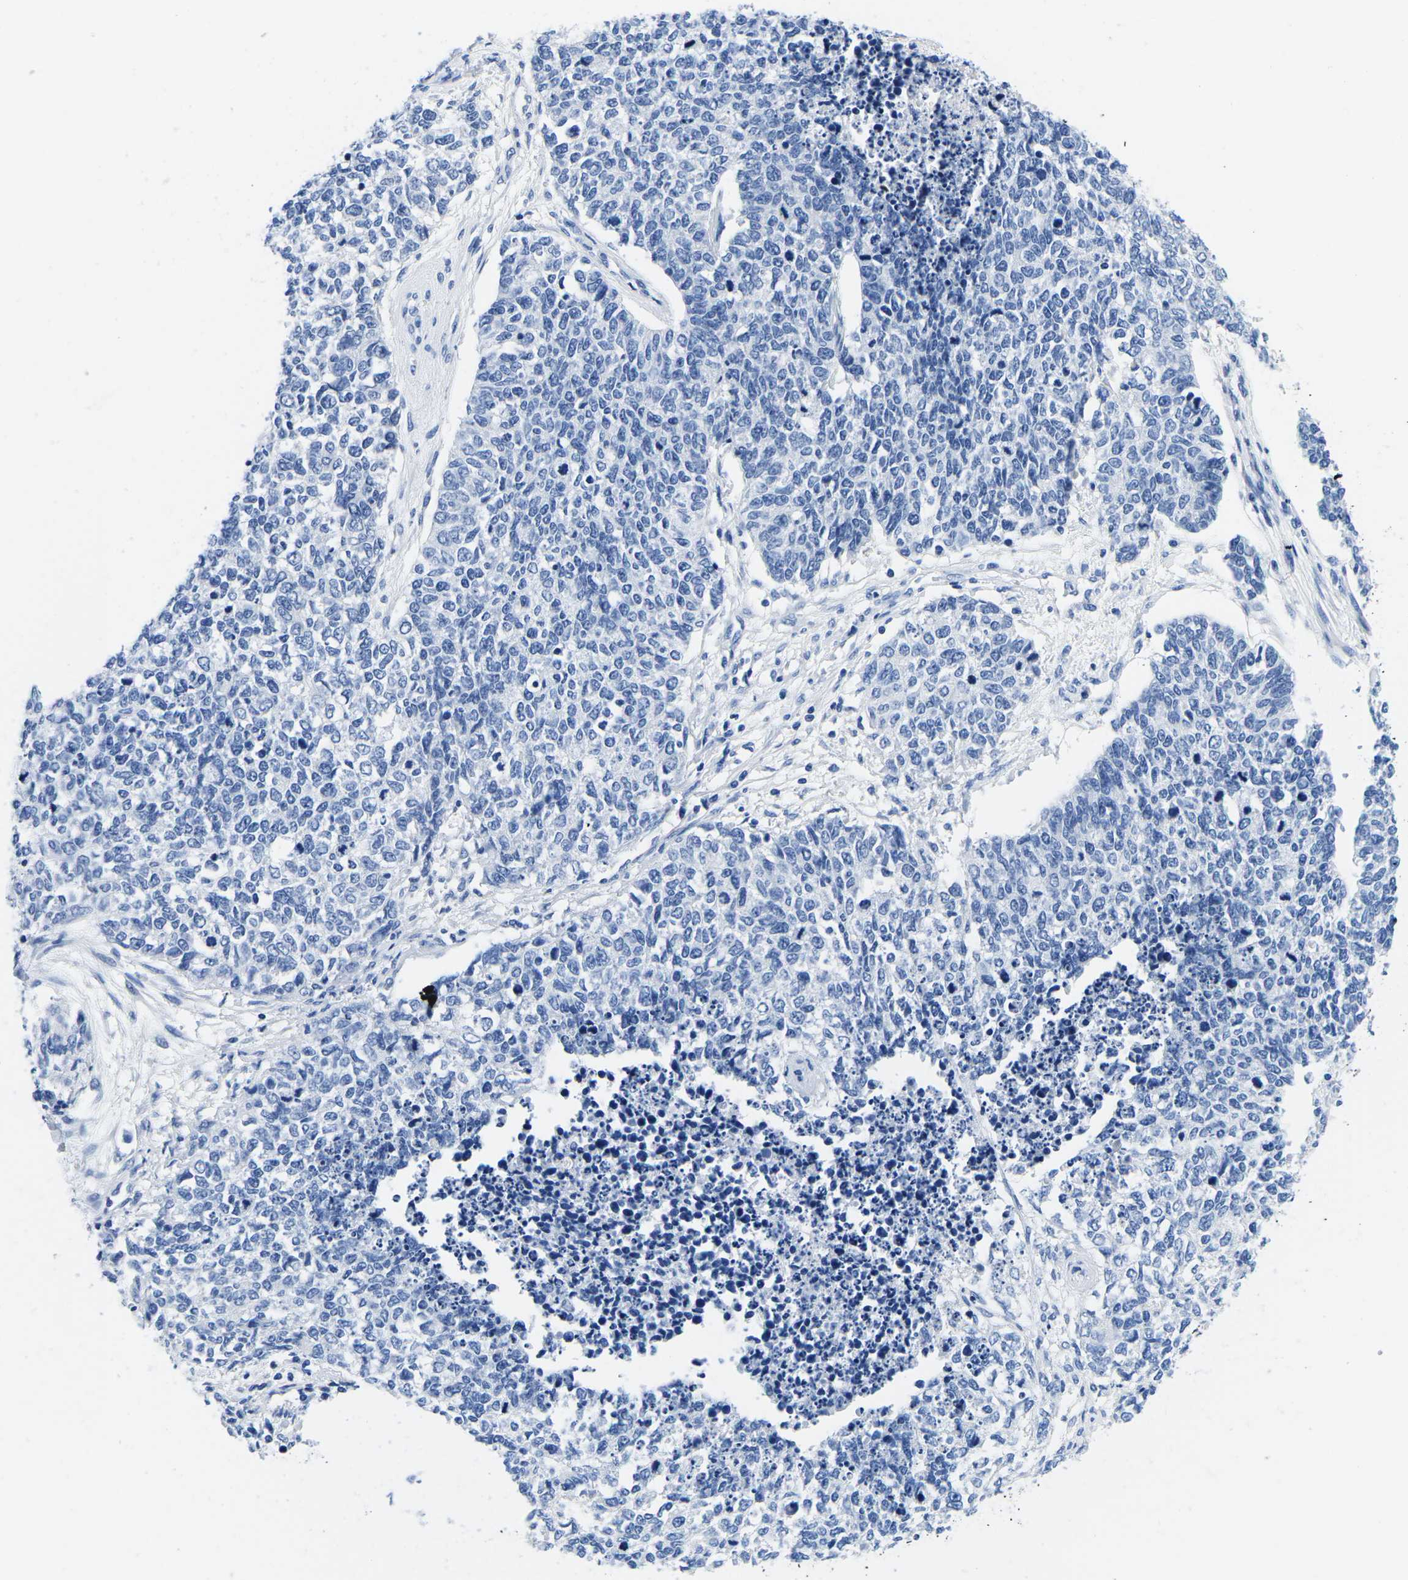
{"staining": {"intensity": "negative", "quantity": "none", "location": "none"}, "tissue": "cervical cancer", "cell_type": "Tumor cells", "image_type": "cancer", "snomed": [{"axis": "morphology", "description": "Squamous cell carcinoma, NOS"}, {"axis": "topography", "description": "Cervix"}], "caption": "Immunohistochemistry (IHC) micrograph of neoplastic tissue: human cervical cancer (squamous cell carcinoma) stained with DAB (3,3'-diaminobenzidine) reveals no significant protein expression in tumor cells.", "gene": "CYP1A2", "patient": {"sex": "female", "age": 63}}